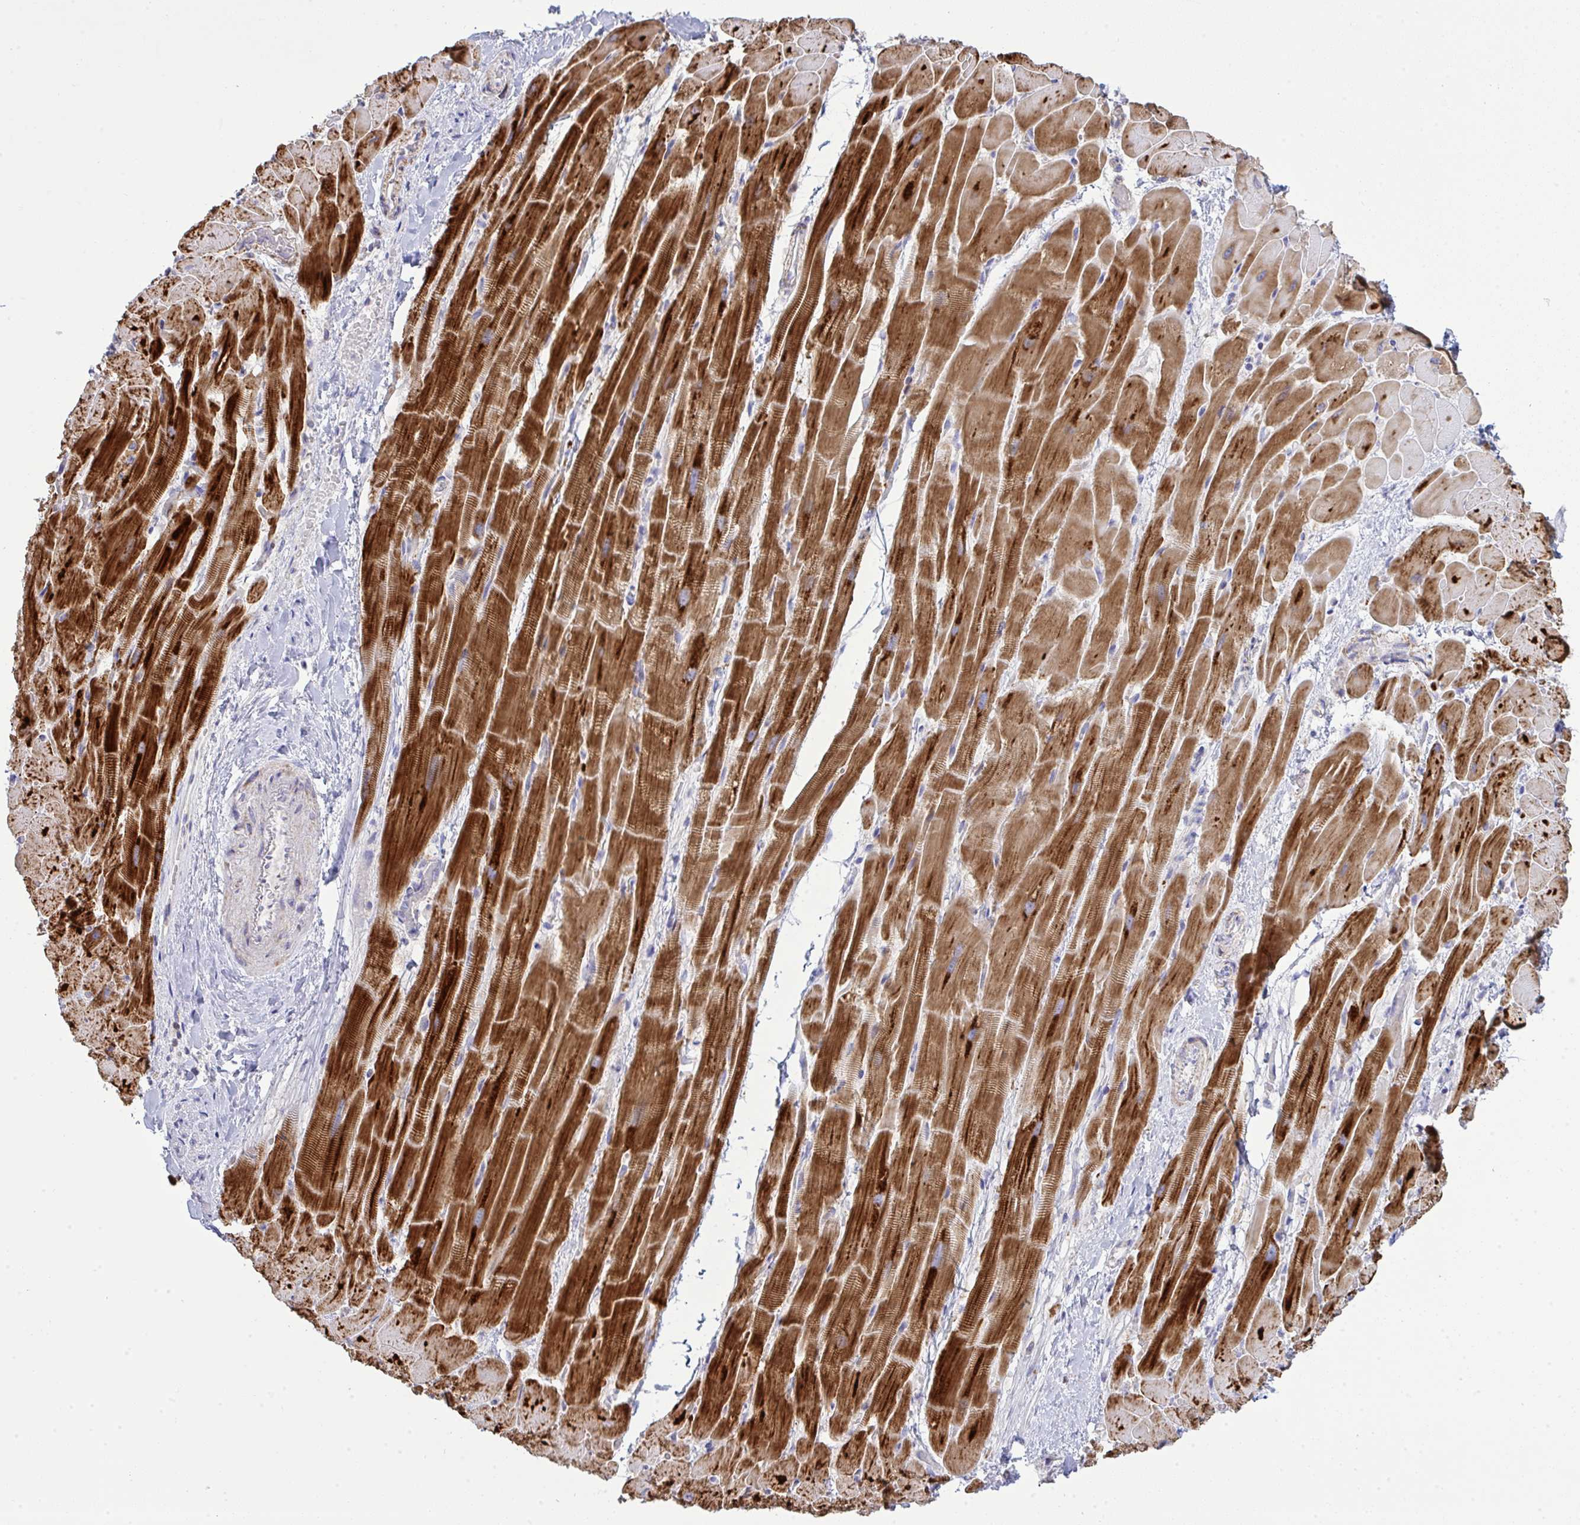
{"staining": {"intensity": "strong", "quantity": ">75%", "location": "cytoplasmic/membranous"}, "tissue": "heart muscle", "cell_type": "Cardiomyocytes", "image_type": "normal", "snomed": [{"axis": "morphology", "description": "Normal tissue, NOS"}, {"axis": "topography", "description": "Heart"}], "caption": "Protein staining of benign heart muscle shows strong cytoplasmic/membranous positivity in about >75% of cardiomyocytes. (DAB (3,3'-diaminobenzidine) IHC, brown staining for protein, blue staining for nuclei).", "gene": "NDUFA7", "patient": {"sex": "male", "age": 37}}